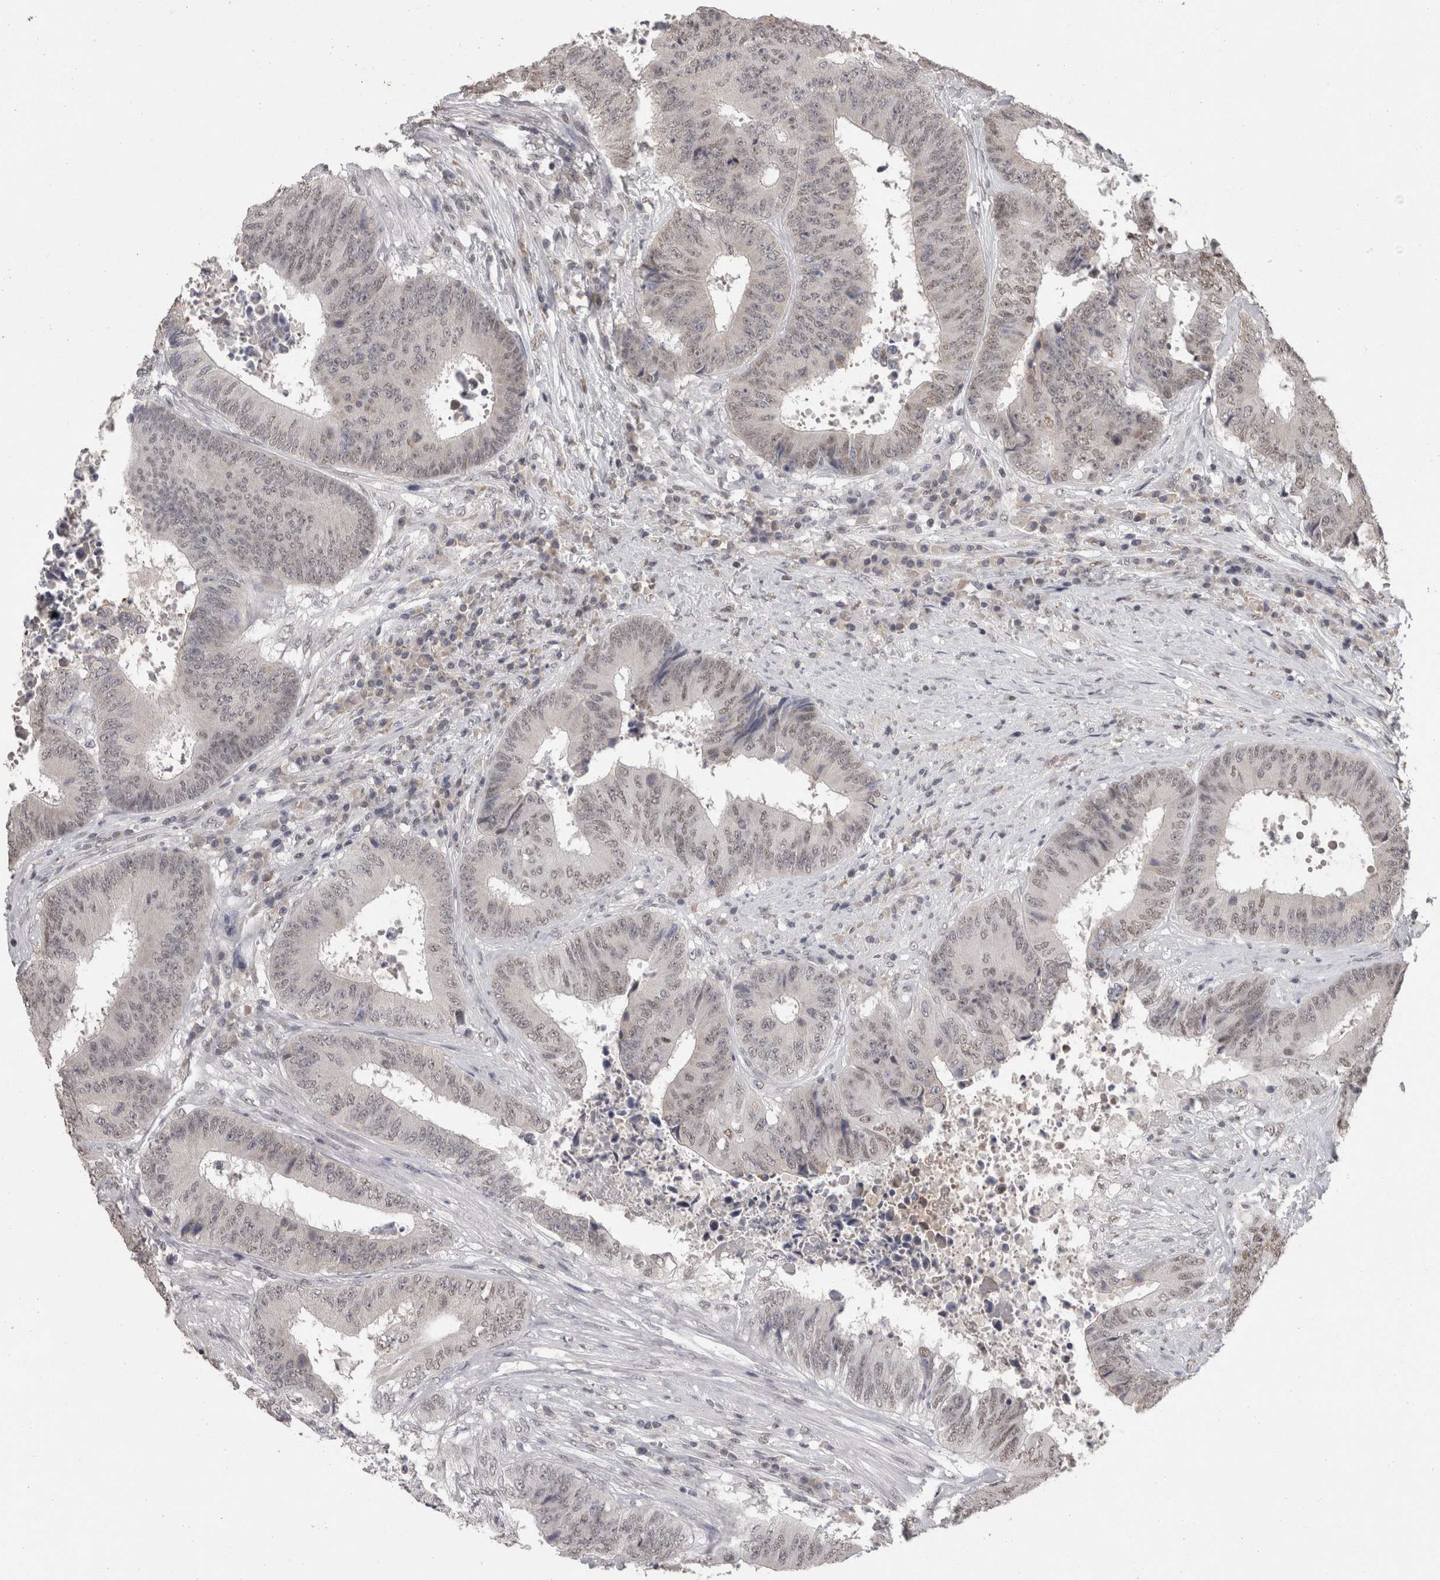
{"staining": {"intensity": "weak", "quantity": ">75%", "location": "nuclear"}, "tissue": "colorectal cancer", "cell_type": "Tumor cells", "image_type": "cancer", "snomed": [{"axis": "morphology", "description": "Adenocarcinoma, NOS"}, {"axis": "topography", "description": "Rectum"}], "caption": "DAB immunohistochemical staining of human colorectal cancer reveals weak nuclear protein positivity in about >75% of tumor cells.", "gene": "DDX17", "patient": {"sex": "male", "age": 72}}